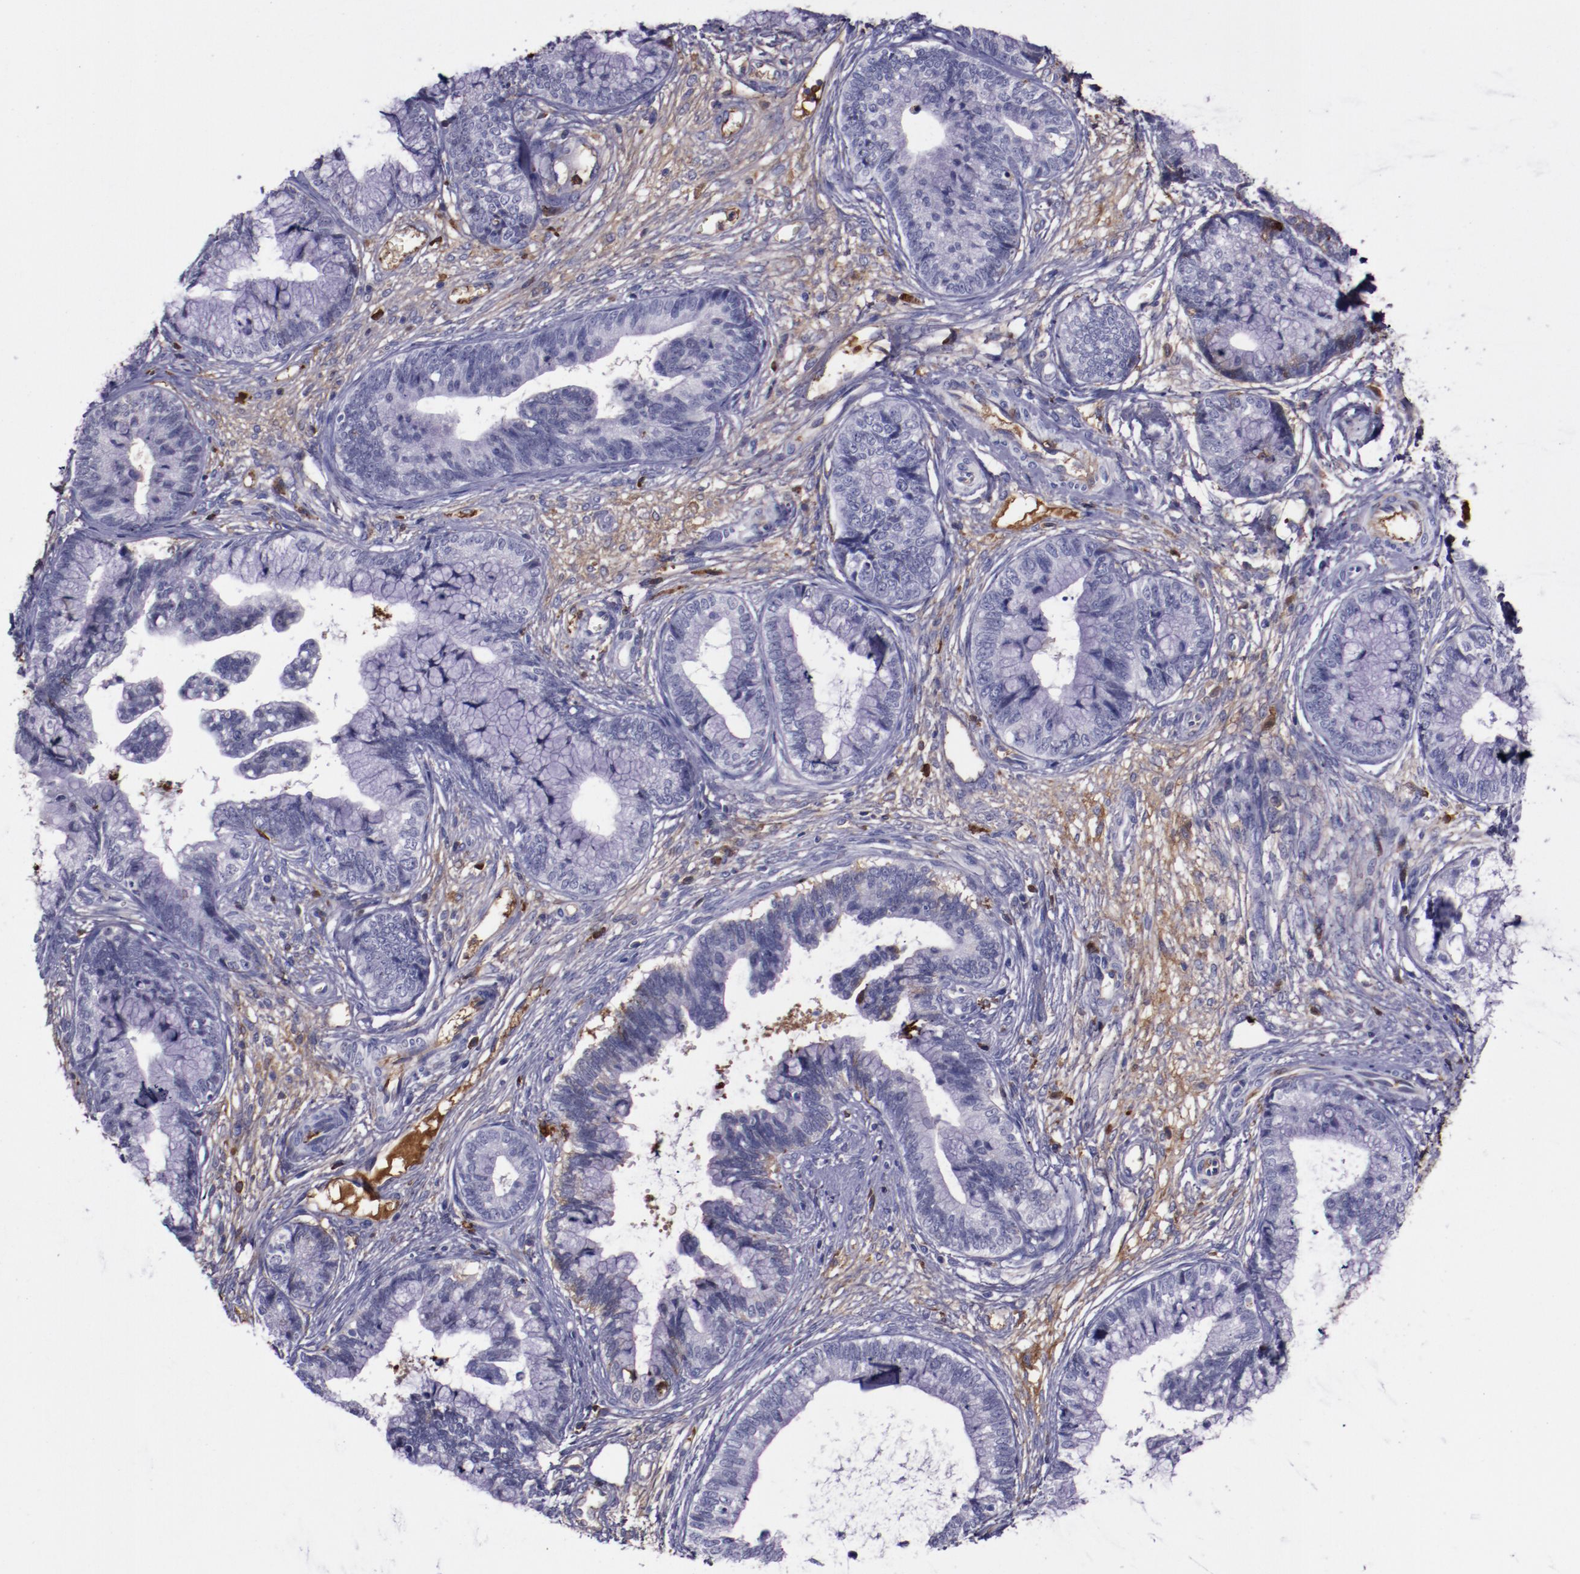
{"staining": {"intensity": "negative", "quantity": "none", "location": "none"}, "tissue": "cervical cancer", "cell_type": "Tumor cells", "image_type": "cancer", "snomed": [{"axis": "morphology", "description": "Adenocarcinoma, NOS"}, {"axis": "topography", "description": "Cervix"}], "caption": "Immunohistochemistry histopathology image of neoplastic tissue: human cervical cancer stained with DAB reveals no significant protein staining in tumor cells.", "gene": "APOH", "patient": {"sex": "female", "age": 44}}